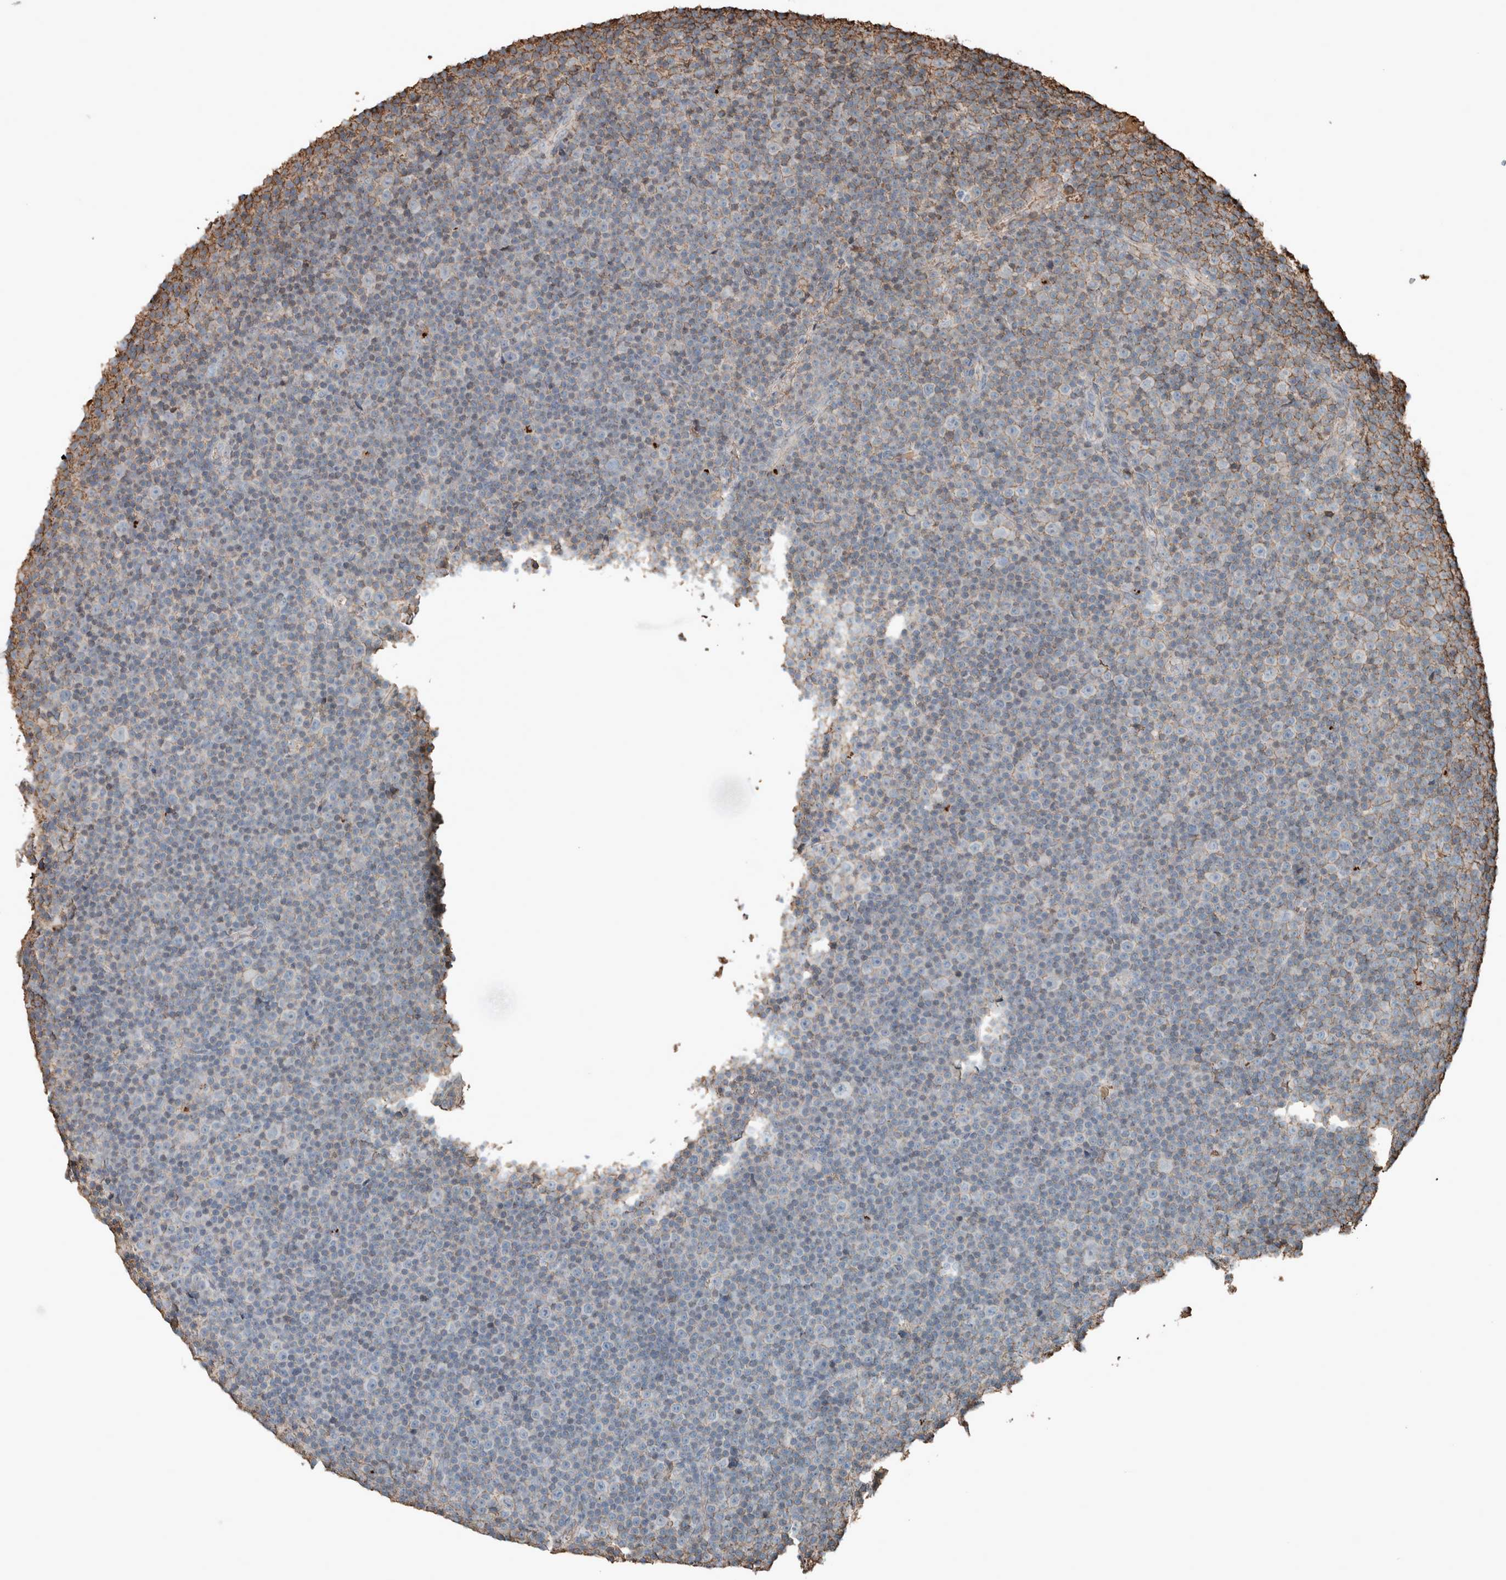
{"staining": {"intensity": "negative", "quantity": "none", "location": "none"}, "tissue": "lymphoma", "cell_type": "Tumor cells", "image_type": "cancer", "snomed": [{"axis": "morphology", "description": "Malignant lymphoma, non-Hodgkin's type, Low grade"}, {"axis": "topography", "description": "Lymph node"}], "caption": "An immunohistochemistry photomicrograph of malignant lymphoma, non-Hodgkin's type (low-grade) is shown. There is no staining in tumor cells of malignant lymphoma, non-Hodgkin's type (low-grade).", "gene": "USP34", "patient": {"sex": "female", "age": 67}}